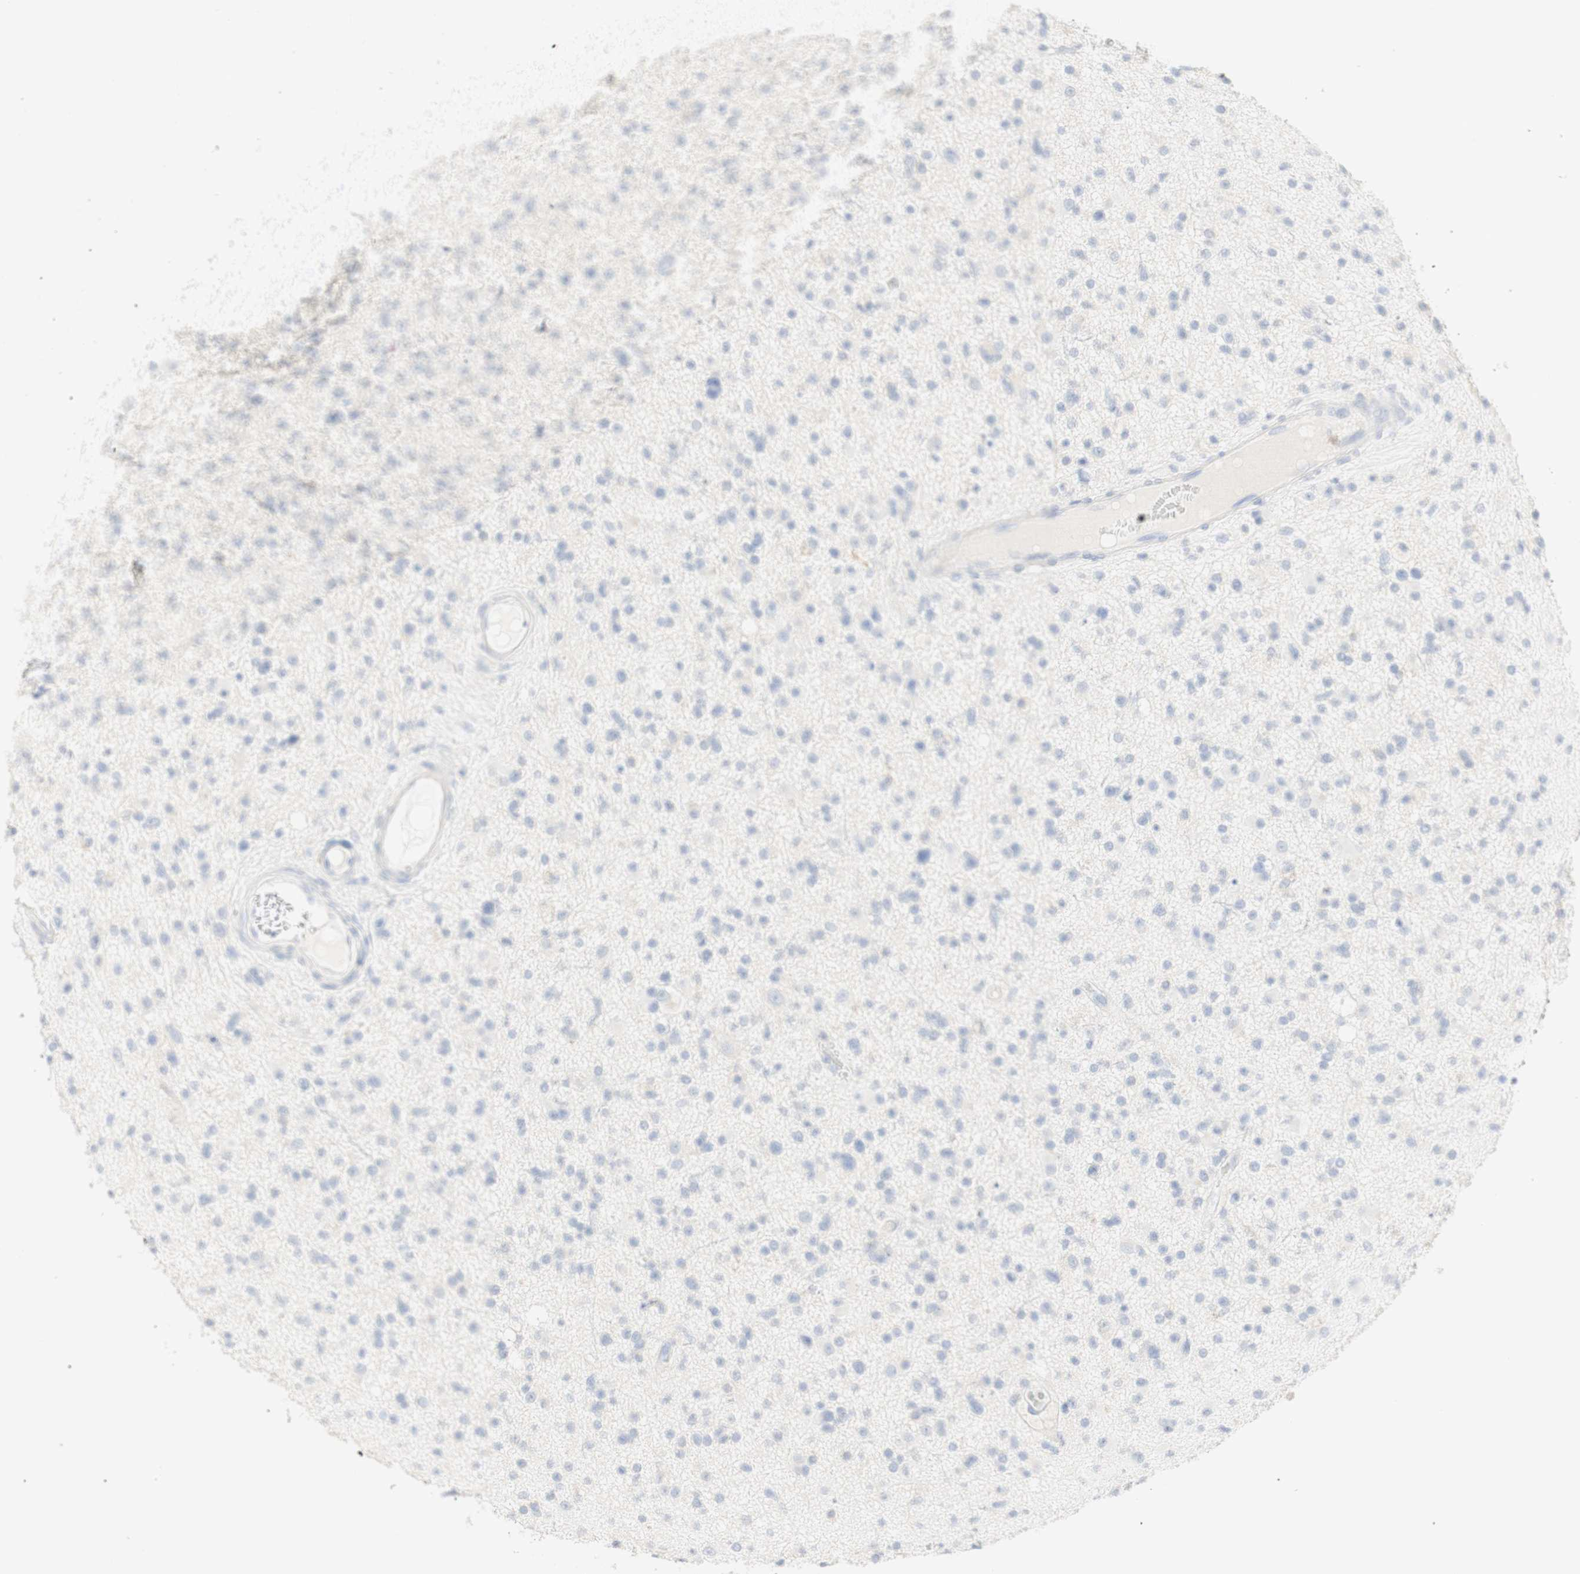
{"staining": {"intensity": "negative", "quantity": "none", "location": "none"}, "tissue": "glioma", "cell_type": "Tumor cells", "image_type": "cancer", "snomed": [{"axis": "morphology", "description": "Glioma, malignant, High grade"}, {"axis": "topography", "description": "Brain"}], "caption": "Immunohistochemical staining of human malignant glioma (high-grade) demonstrates no significant expression in tumor cells. (Stains: DAB immunohistochemistry (IHC) with hematoxylin counter stain, Microscopy: brightfield microscopy at high magnification).", "gene": "B4GALNT3", "patient": {"sex": "male", "age": 33}}